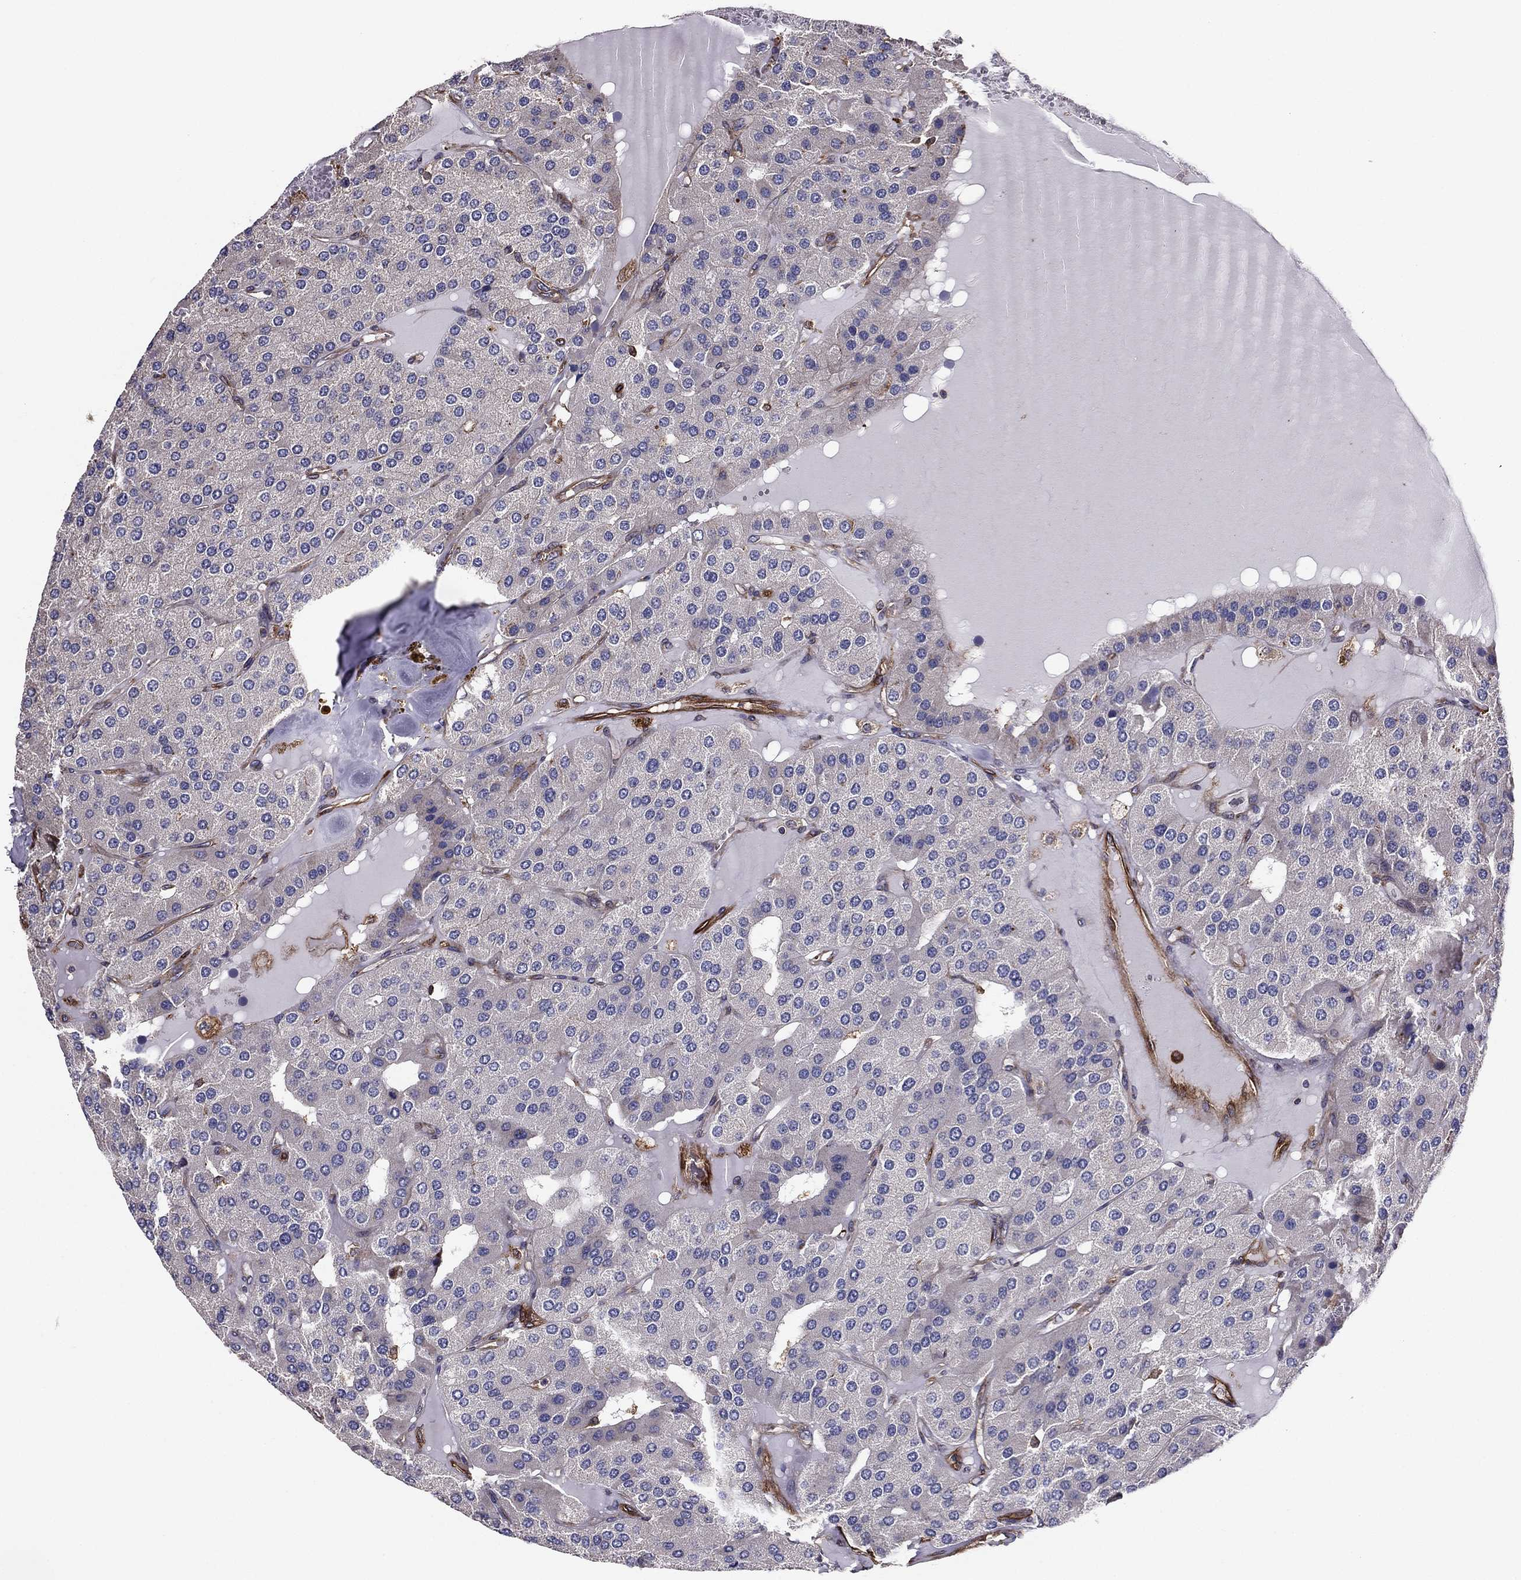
{"staining": {"intensity": "negative", "quantity": "none", "location": "none"}, "tissue": "parathyroid gland", "cell_type": "Glandular cells", "image_type": "normal", "snomed": [{"axis": "morphology", "description": "Normal tissue, NOS"}, {"axis": "morphology", "description": "Adenoma, NOS"}, {"axis": "topography", "description": "Parathyroid gland"}], "caption": "Histopathology image shows no significant protein positivity in glandular cells of benign parathyroid gland. Nuclei are stained in blue.", "gene": "EHBP1L1", "patient": {"sex": "female", "age": 86}}